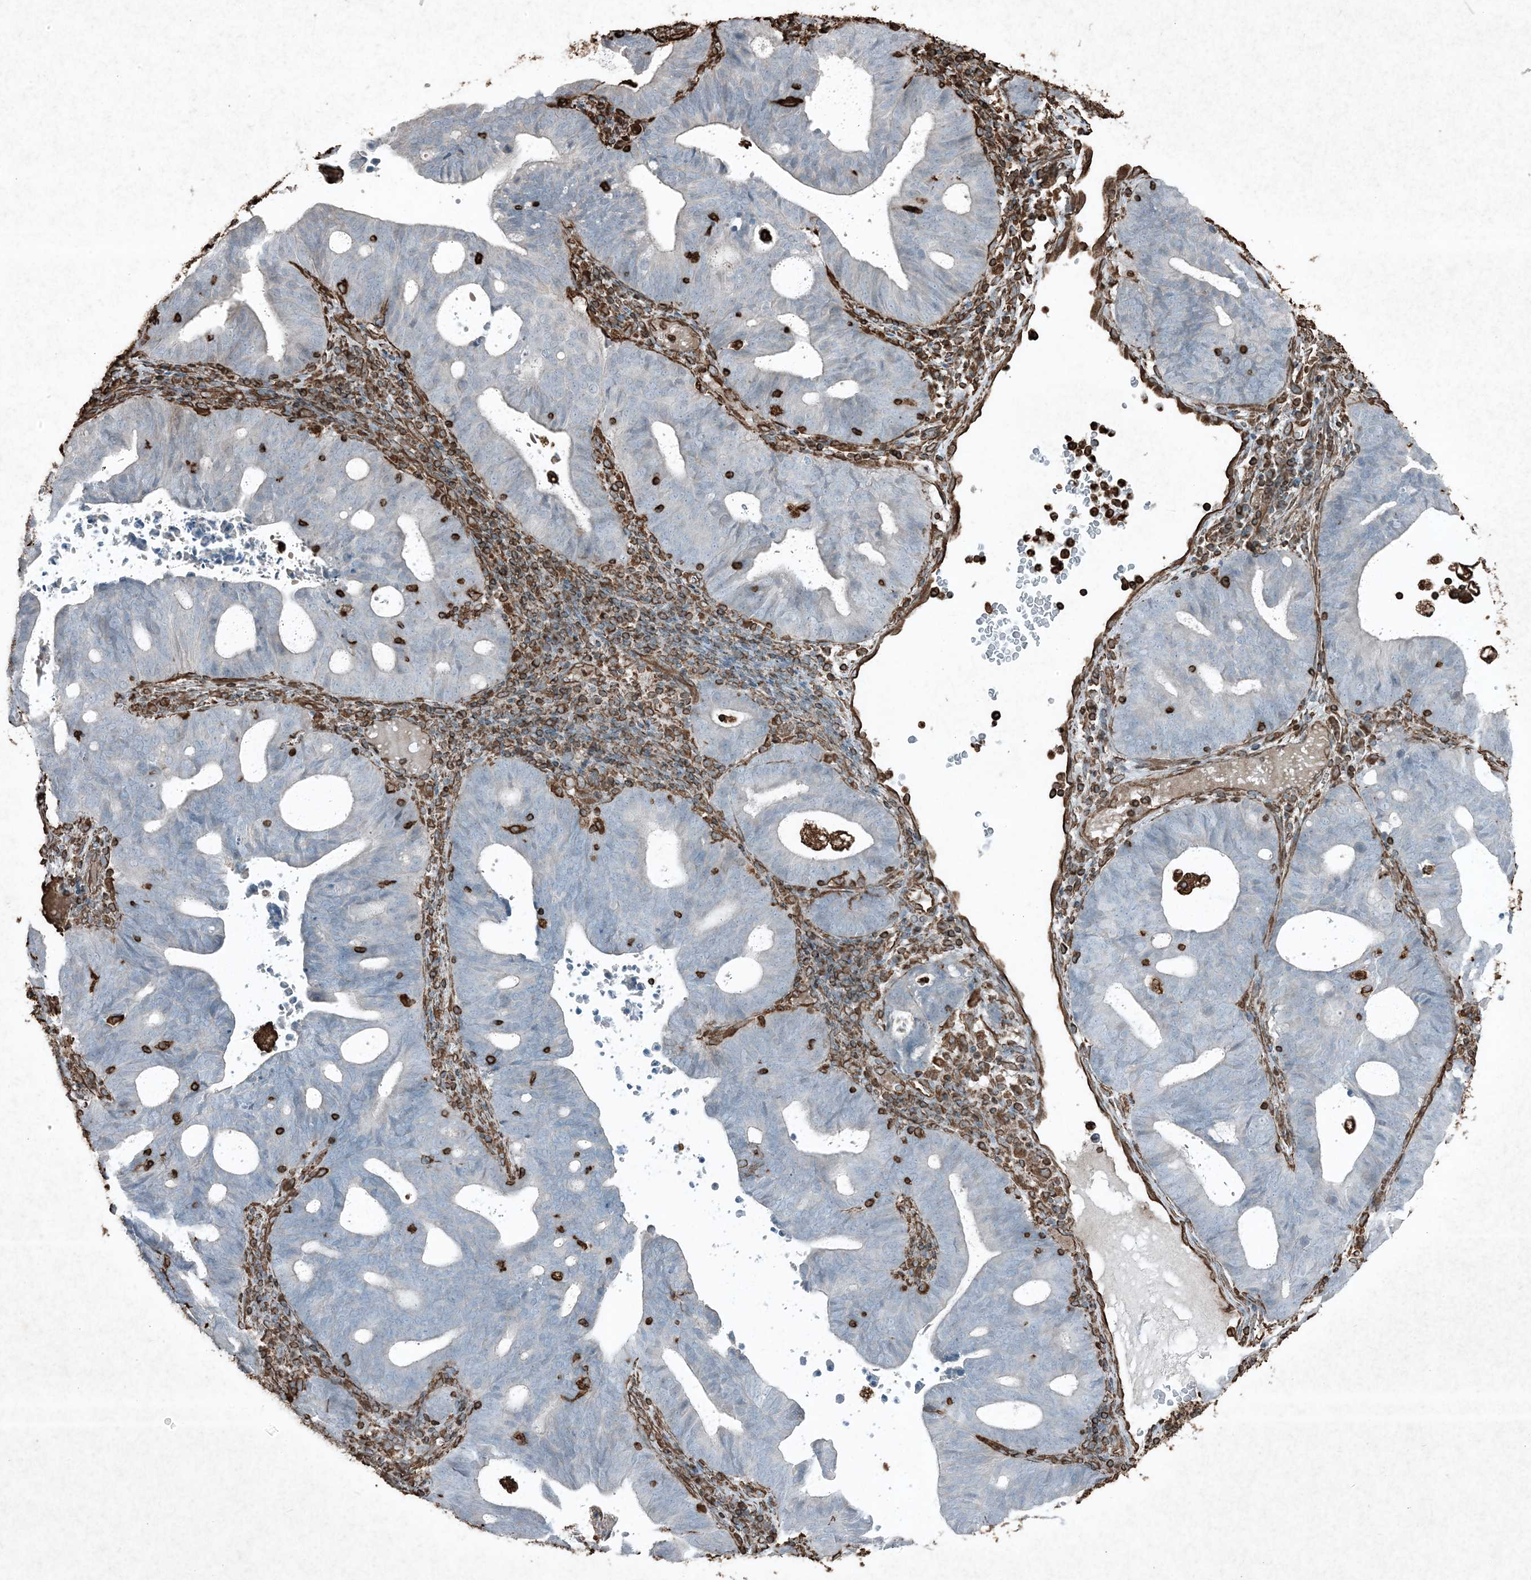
{"staining": {"intensity": "negative", "quantity": "none", "location": "none"}, "tissue": "endometrial cancer", "cell_type": "Tumor cells", "image_type": "cancer", "snomed": [{"axis": "morphology", "description": "Adenocarcinoma, NOS"}, {"axis": "topography", "description": "Uterus"}], "caption": "High power microscopy micrograph of an immunohistochemistry (IHC) image of endometrial adenocarcinoma, revealing no significant staining in tumor cells. (DAB immunohistochemistry visualized using brightfield microscopy, high magnification).", "gene": "RYK", "patient": {"sex": "female", "age": 83}}